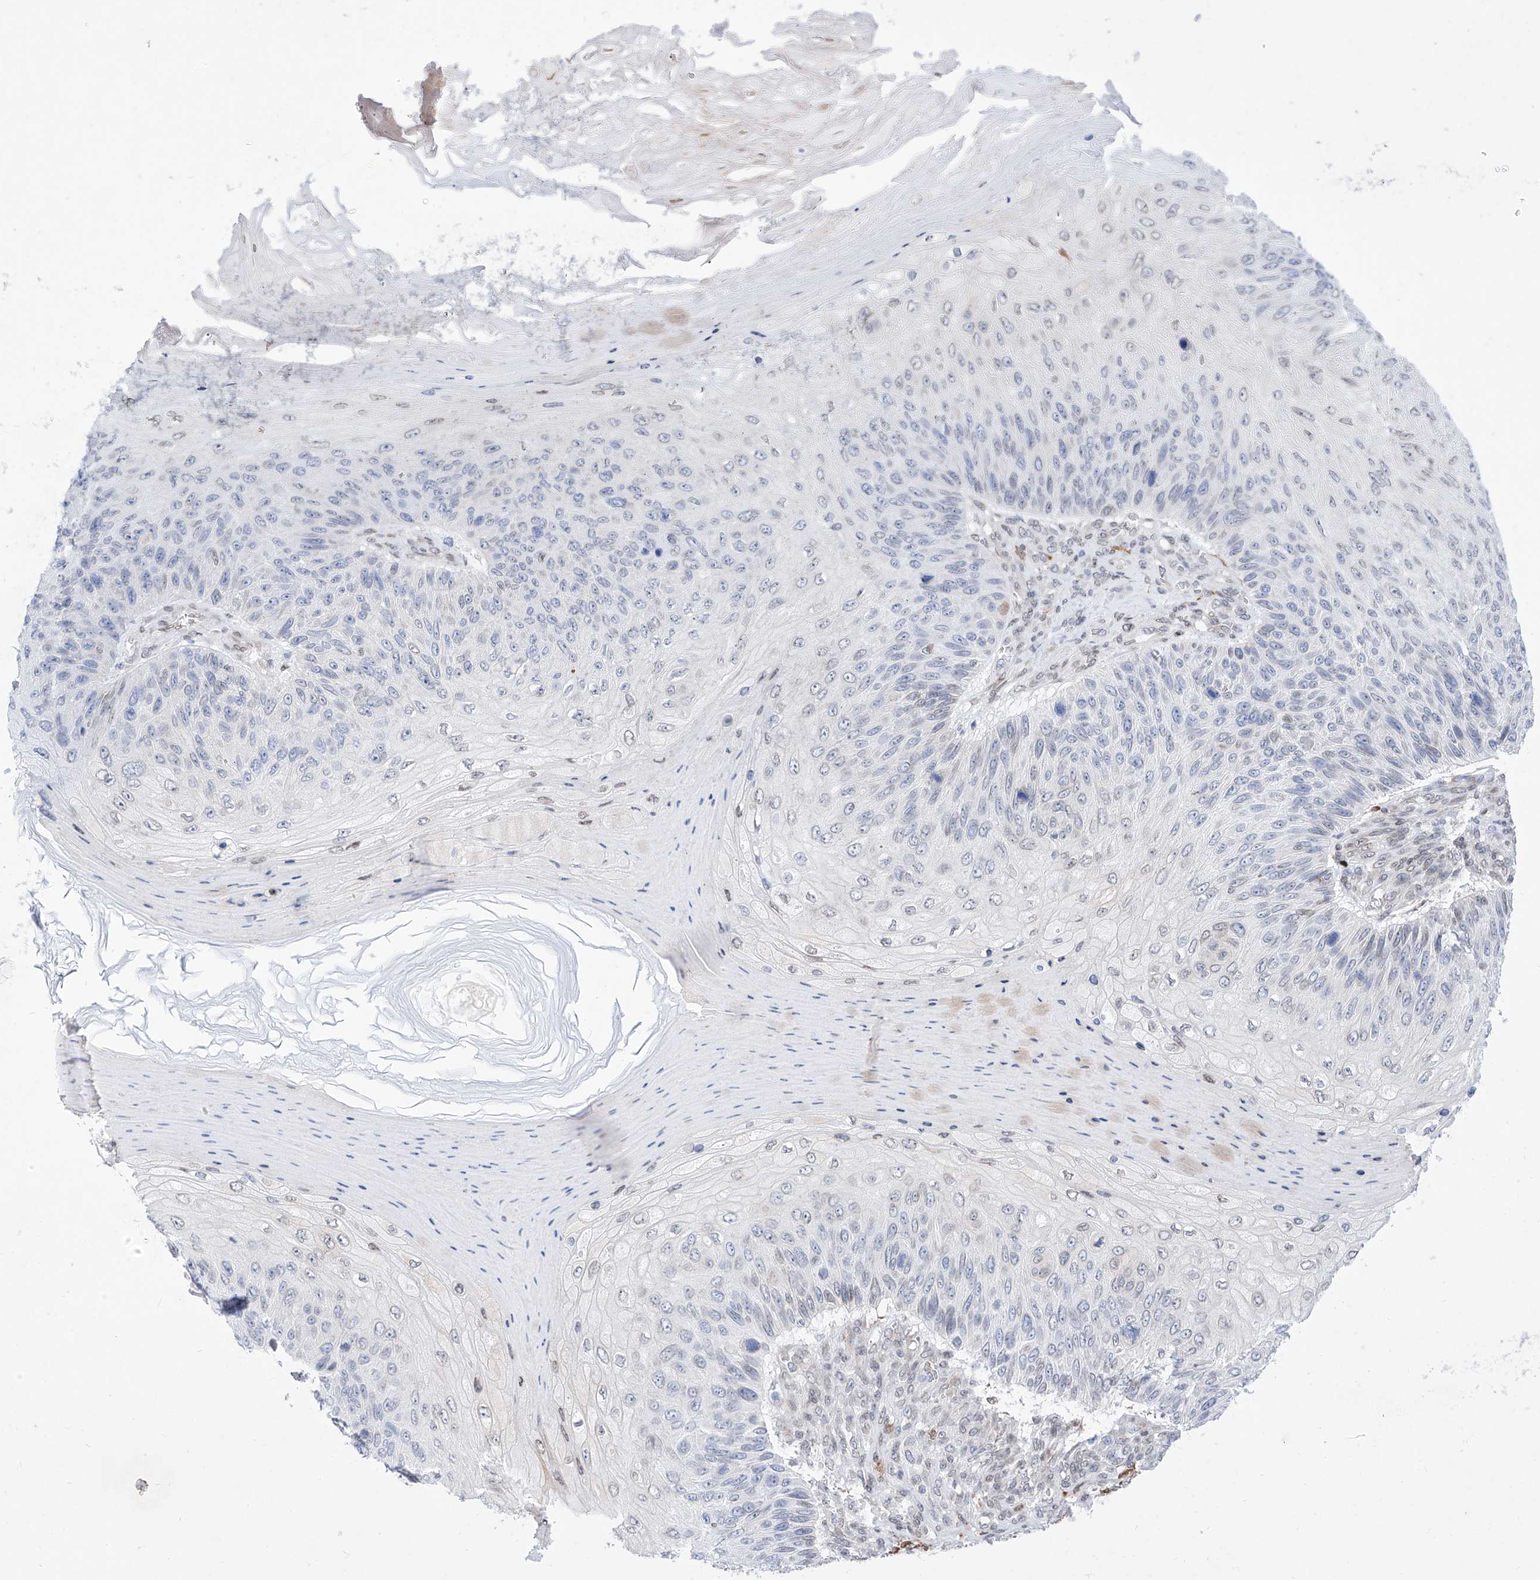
{"staining": {"intensity": "negative", "quantity": "none", "location": "none"}, "tissue": "skin cancer", "cell_type": "Tumor cells", "image_type": "cancer", "snomed": [{"axis": "morphology", "description": "Squamous cell carcinoma, NOS"}, {"axis": "topography", "description": "Skin"}], "caption": "Photomicrograph shows no protein staining in tumor cells of skin cancer (squamous cell carcinoma) tissue. (Brightfield microscopy of DAB immunohistochemistry at high magnification).", "gene": "LCLAT1", "patient": {"sex": "female", "age": 88}}